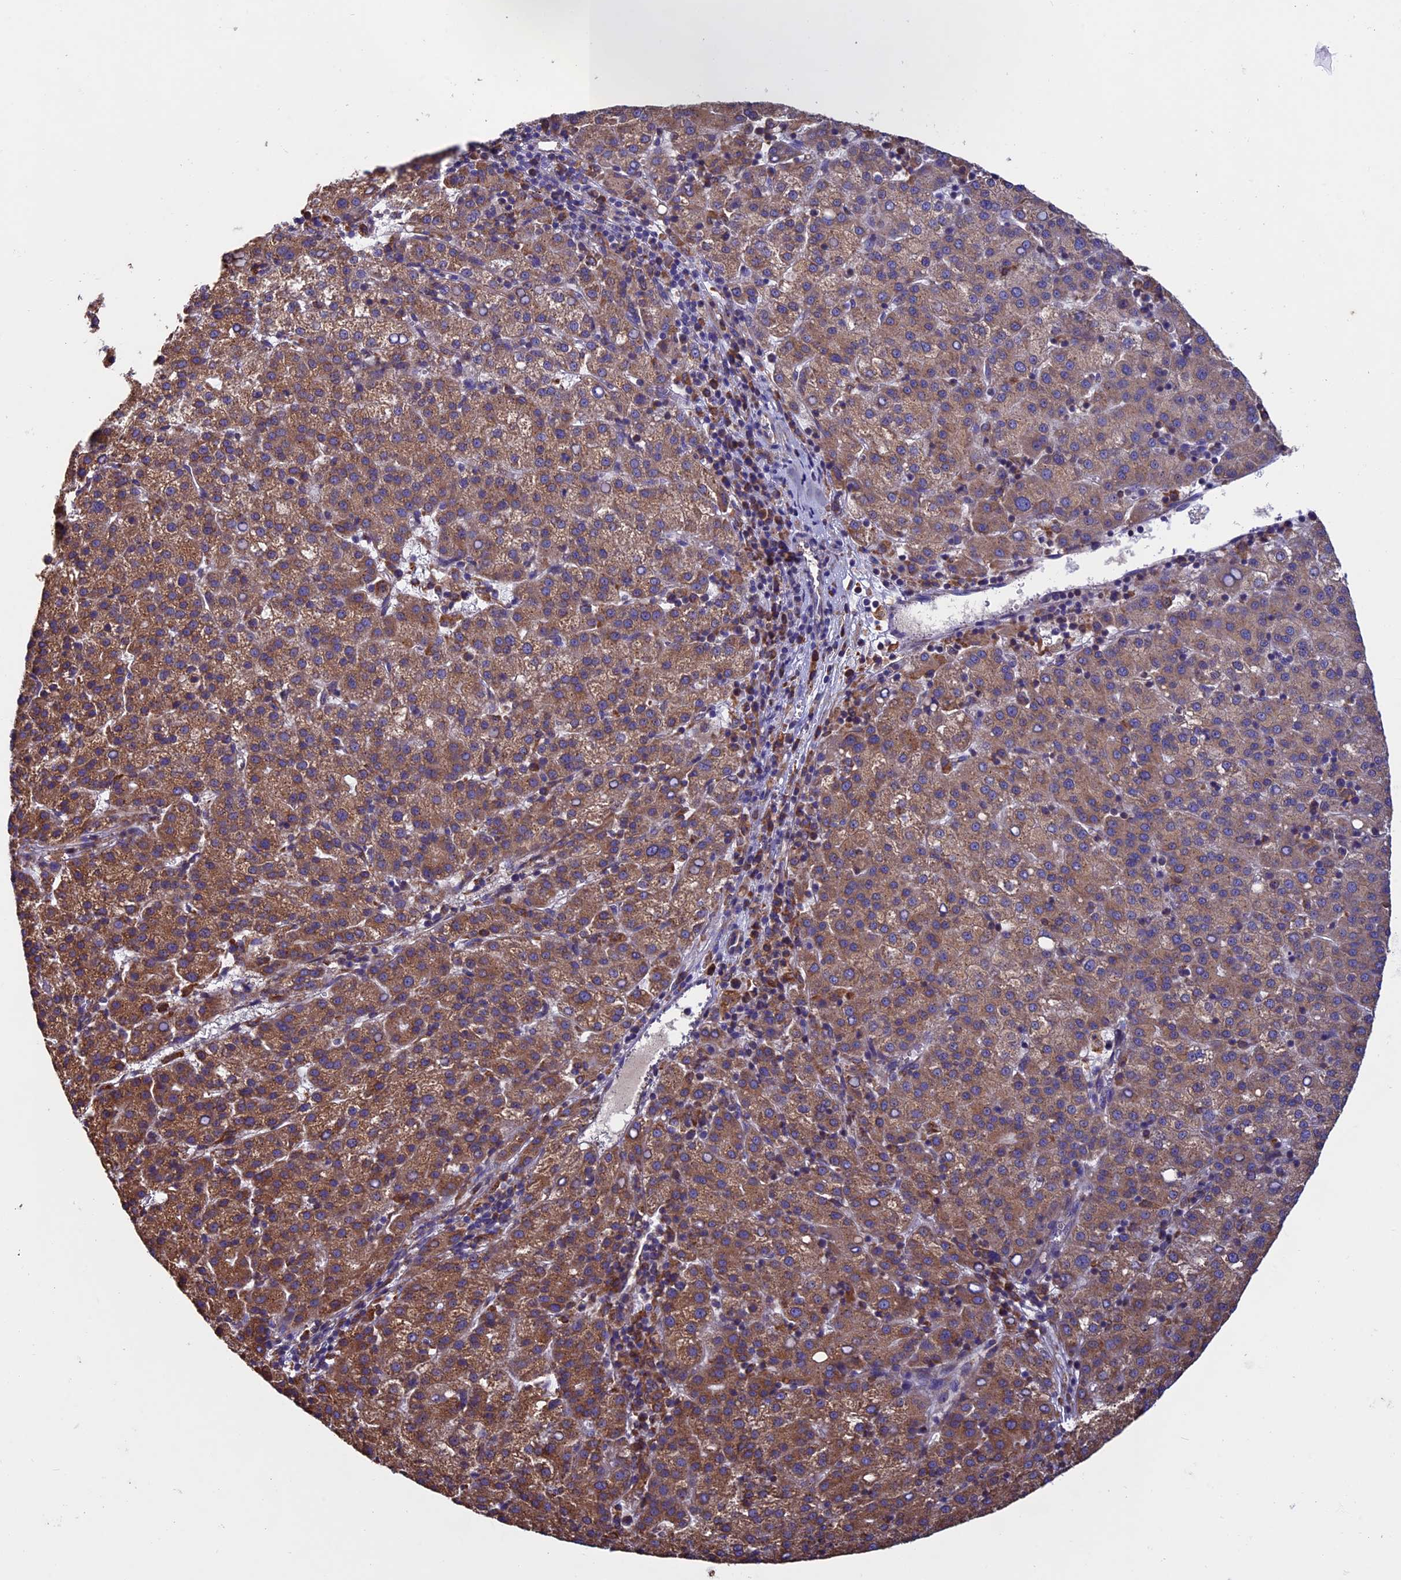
{"staining": {"intensity": "moderate", "quantity": ">75%", "location": "cytoplasmic/membranous"}, "tissue": "liver cancer", "cell_type": "Tumor cells", "image_type": "cancer", "snomed": [{"axis": "morphology", "description": "Carcinoma, Hepatocellular, NOS"}, {"axis": "topography", "description": "Liver"}], "caption": "A high-resolution micrograph shows IHC staining of liver cancer (hepatocellular carcinoma), which exhibits moderate cytoplasmic/membranous positivity in about >75% of tumor cells.", "gene": "BTBD3", "patient": {"sex": "female", "age": 58}}